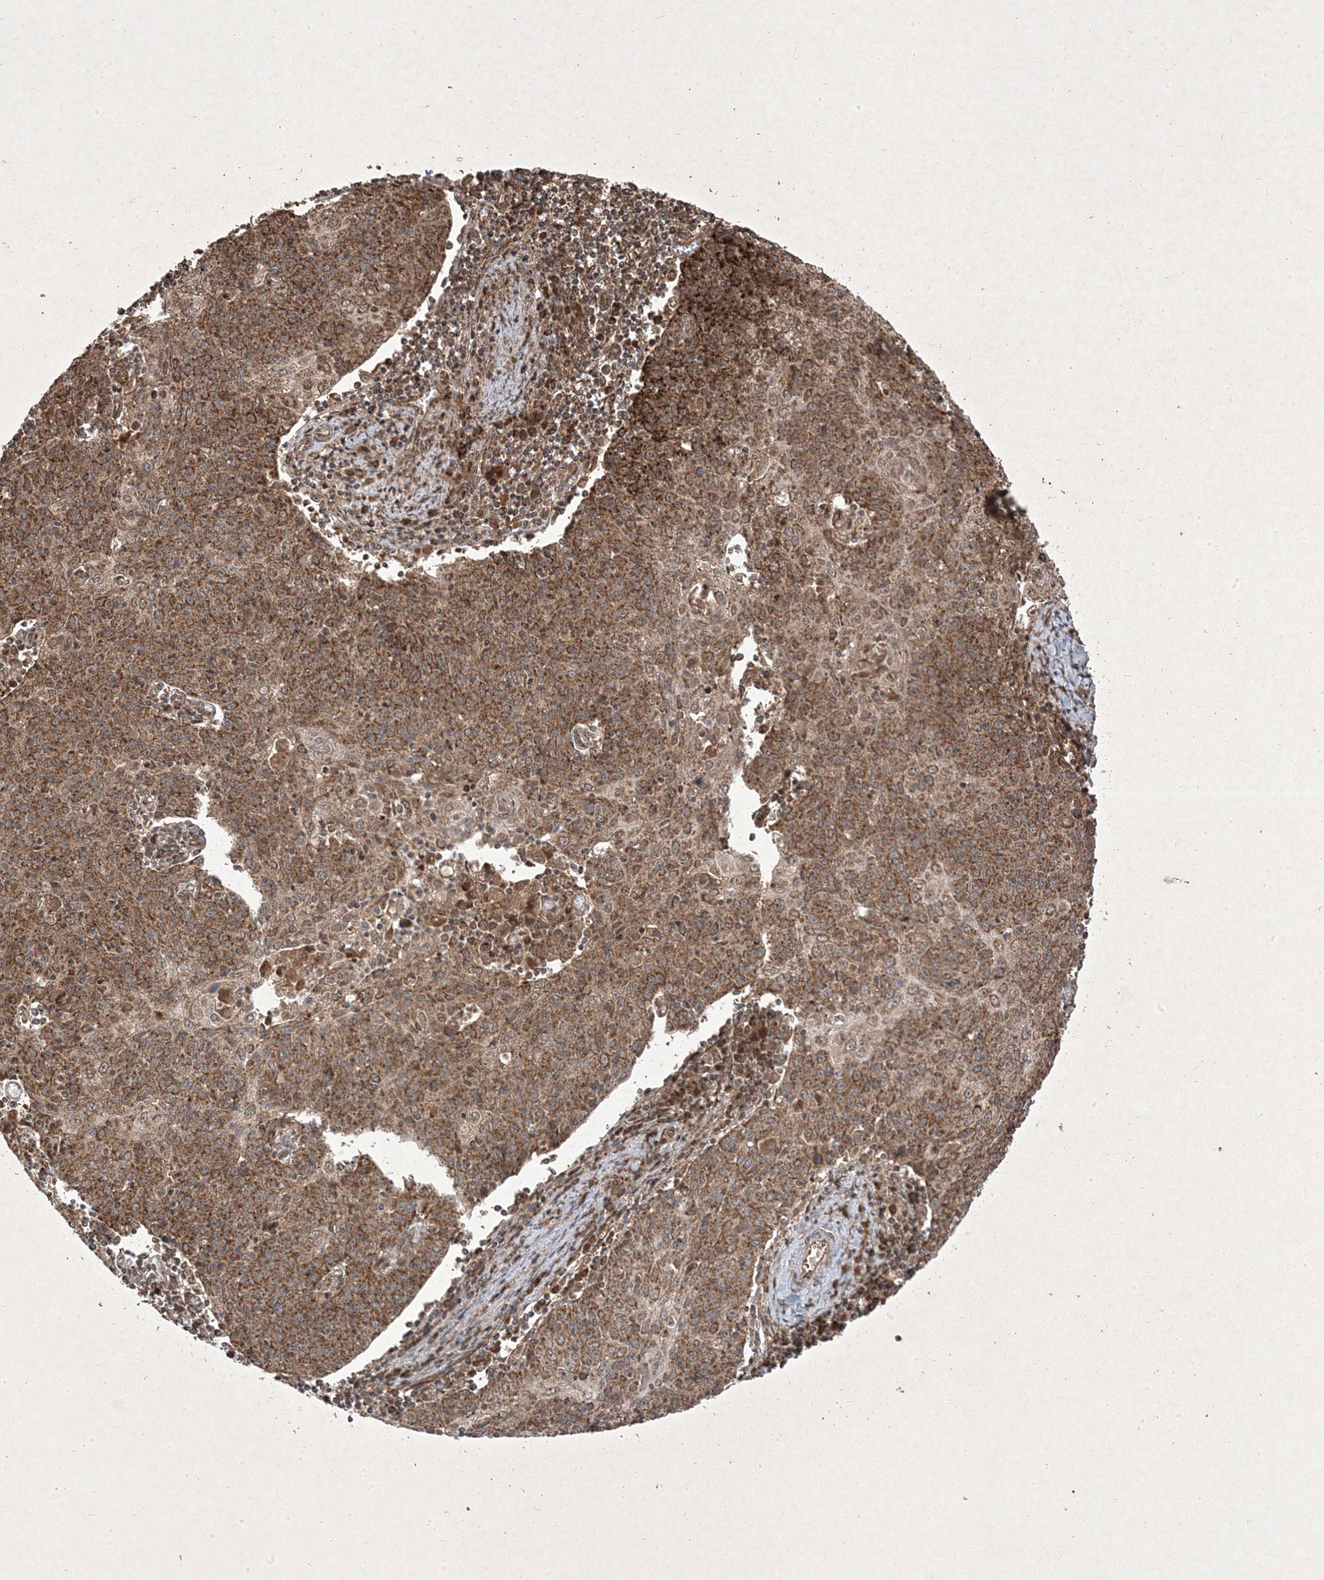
{"staining": {"intensity": "moderate", "quantity": ">75%", "location": "cytoplasmic/membranous"}, "tissue": "cervical cancer", "cell_type": "Tumor cells", "image_type": "cancer", "snomed": [{"axis": "morphology", "description": "Squamous cell carcinoma, NOS"}, {"axis": "topography", "description": "Cervix"}], "caption": "A brown stain labels moderate cytoplasmic/membranous expression of a protein in cervical cancer tumor cells. (IHC, brightfield microscopy, high magnification).", "gene": "PLEKHM2", "patient": {"sex": "female", "age": 48}}